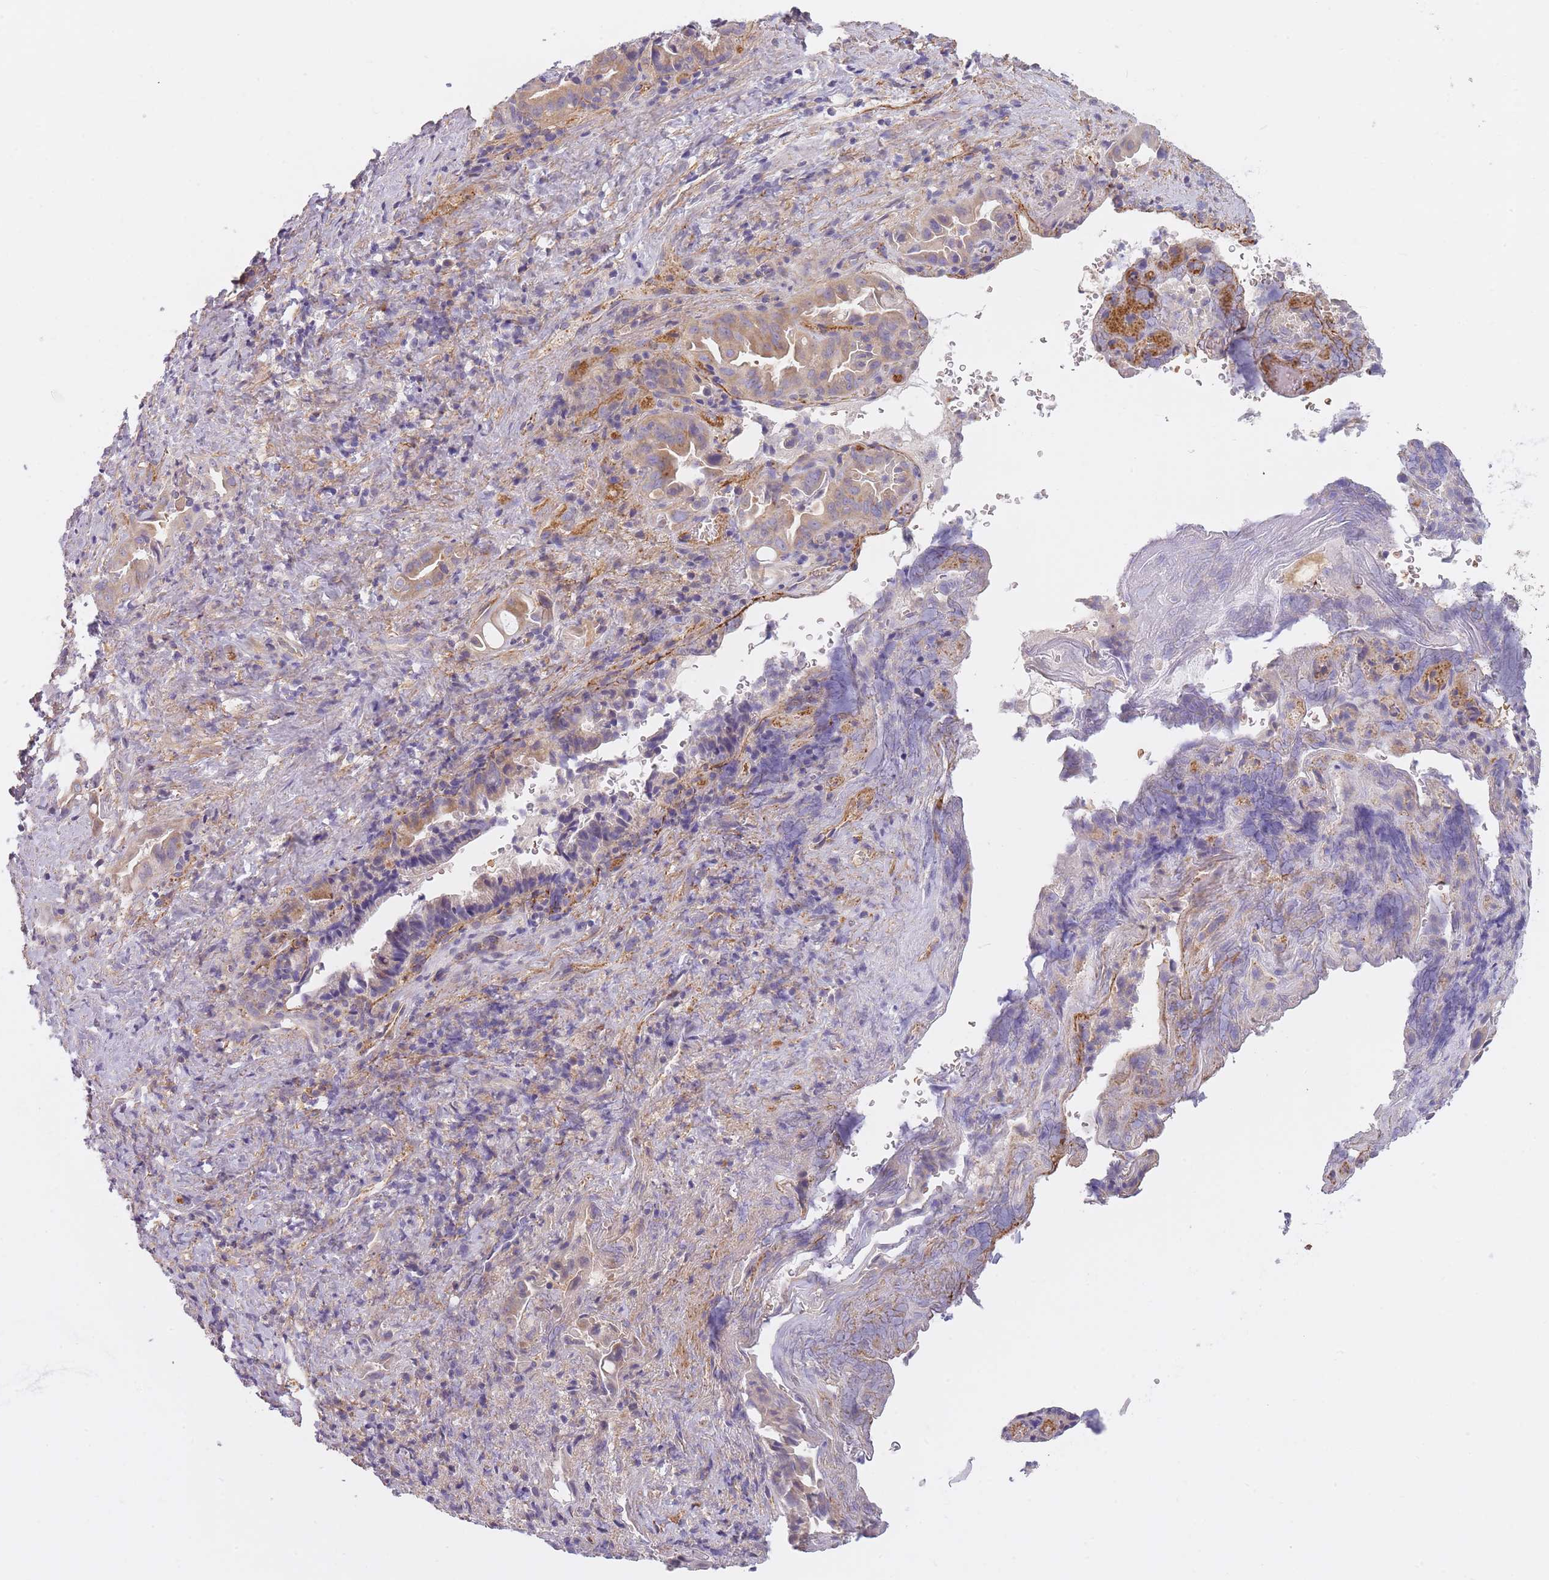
{"staining": {"intensity": "weak", "quantity": "25%-75%", "location": "cytoplasmic/membranous"}, "tissue": "liver cancer", "cell_type": "Tumor cells", "image_type": "cancer", "snomed": [{"axis": "morphology", "description": "Cholangiocarcinoma"}, {"axis": "topography", "description": "Liver"}], "caption": "IHC micrograph of neoplastic tissue: liver cancer stained using immunohistochemistry (IHC) exhibits low levels of weak protein expression localized specifically in the cytoplasmic/membranous of tumor cells, appearing as a cytoplasmic/membranous brown color.", "gene": "AP3M2", "patient": {"sex": "female", "age": 68}}